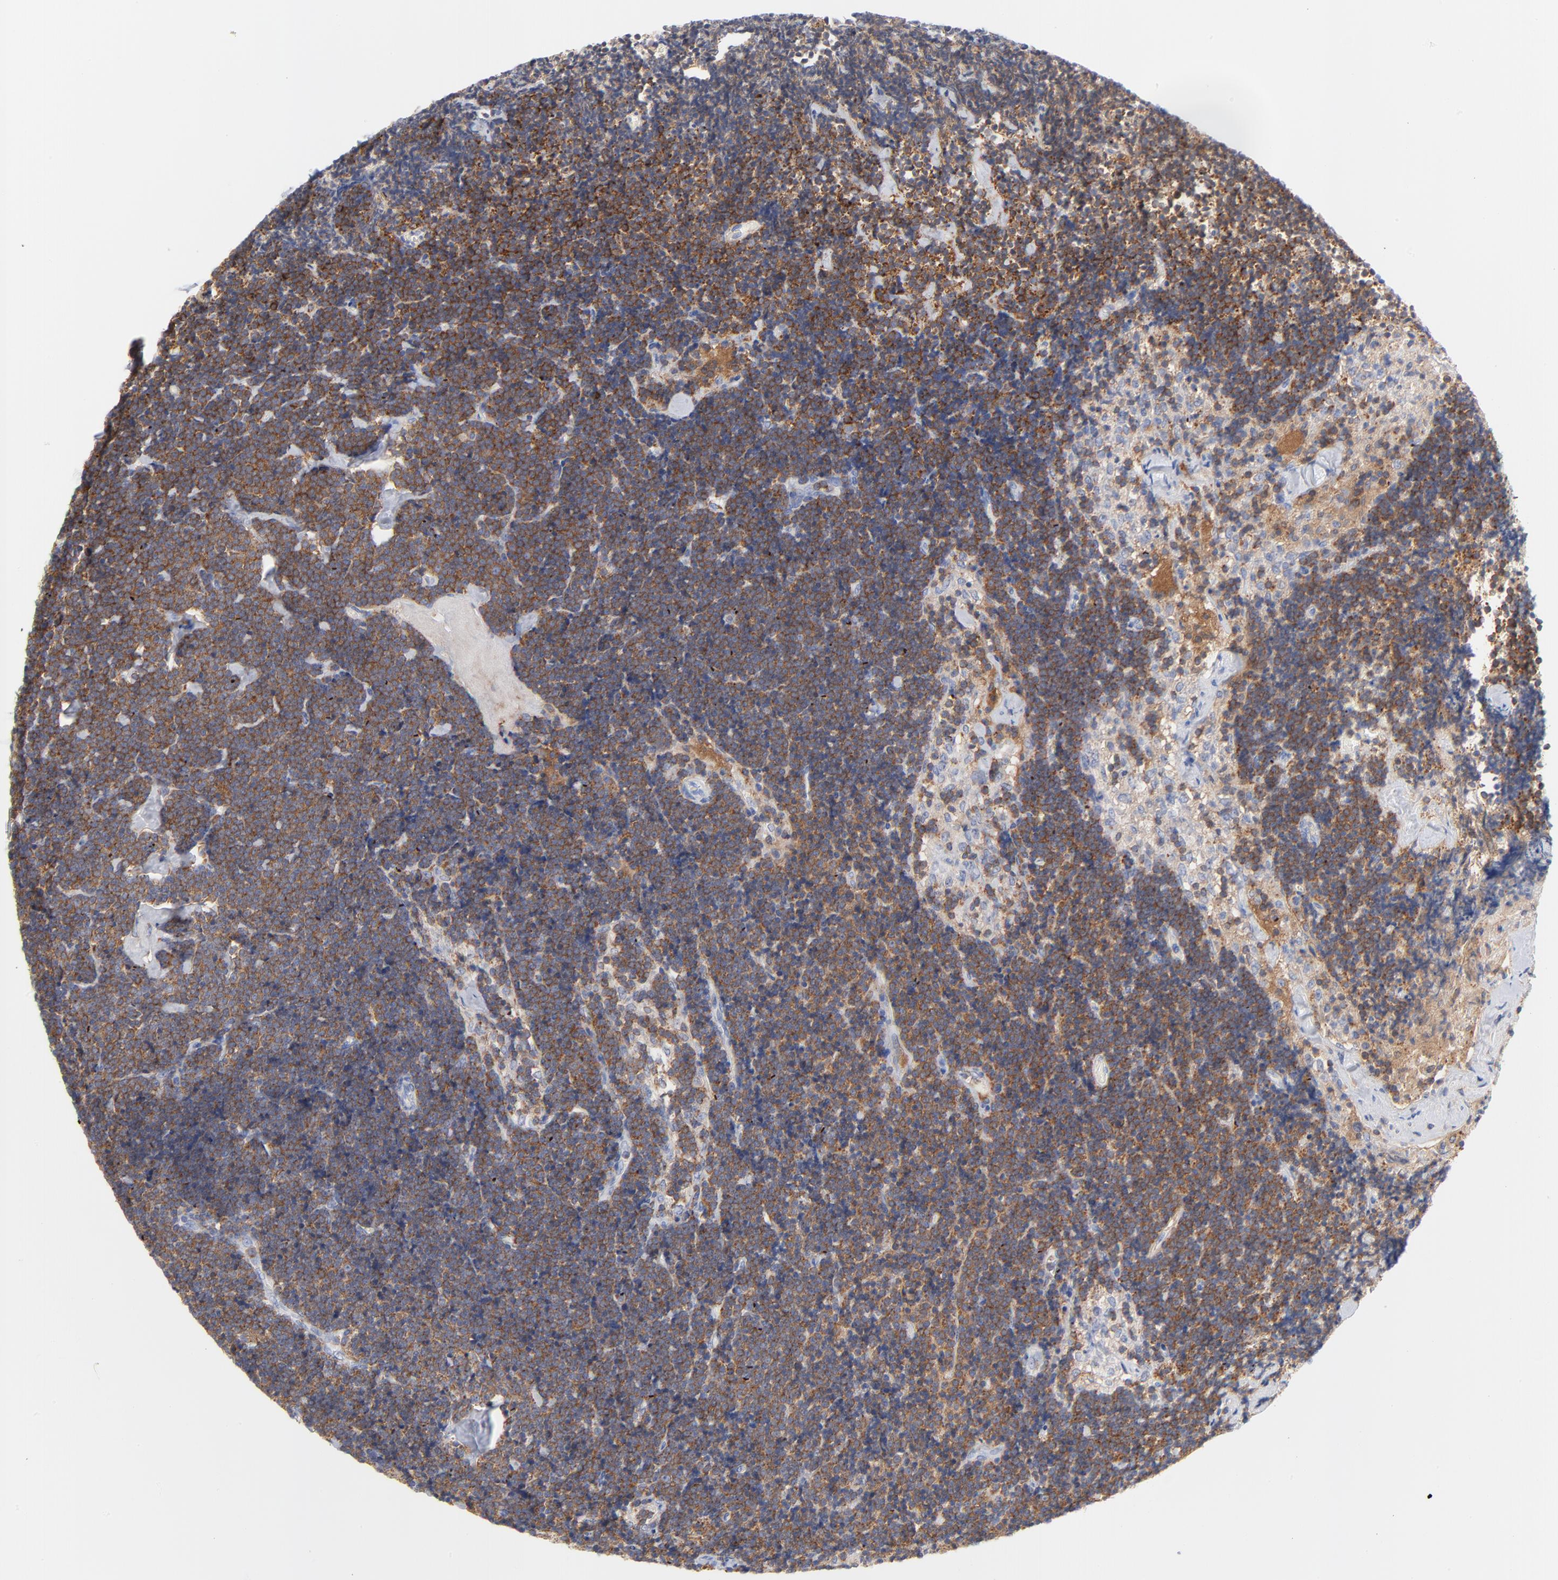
{"staining": {"intensity": "moderate", "quantity": ">75%", "location": "cytoplasmic/membranous"}, "tissue": "lymph node", "cell_type": "Non-germinal center cells", "image_type": "normal", "snomed": [{"axis": "morphology", "description": "Normal tissue, NOS"}, {"axis": "topography", "description": "Lymph node"}], "caption": "A high-resolution image shows IHC staining of normal lymph node, which demonstrates moderate cytoplasmic/membranous positivity in approximately >75% of non-germinal center cells.", "gene": "SEPTIN11", "patient": {"sex": "male", "age": 63}}